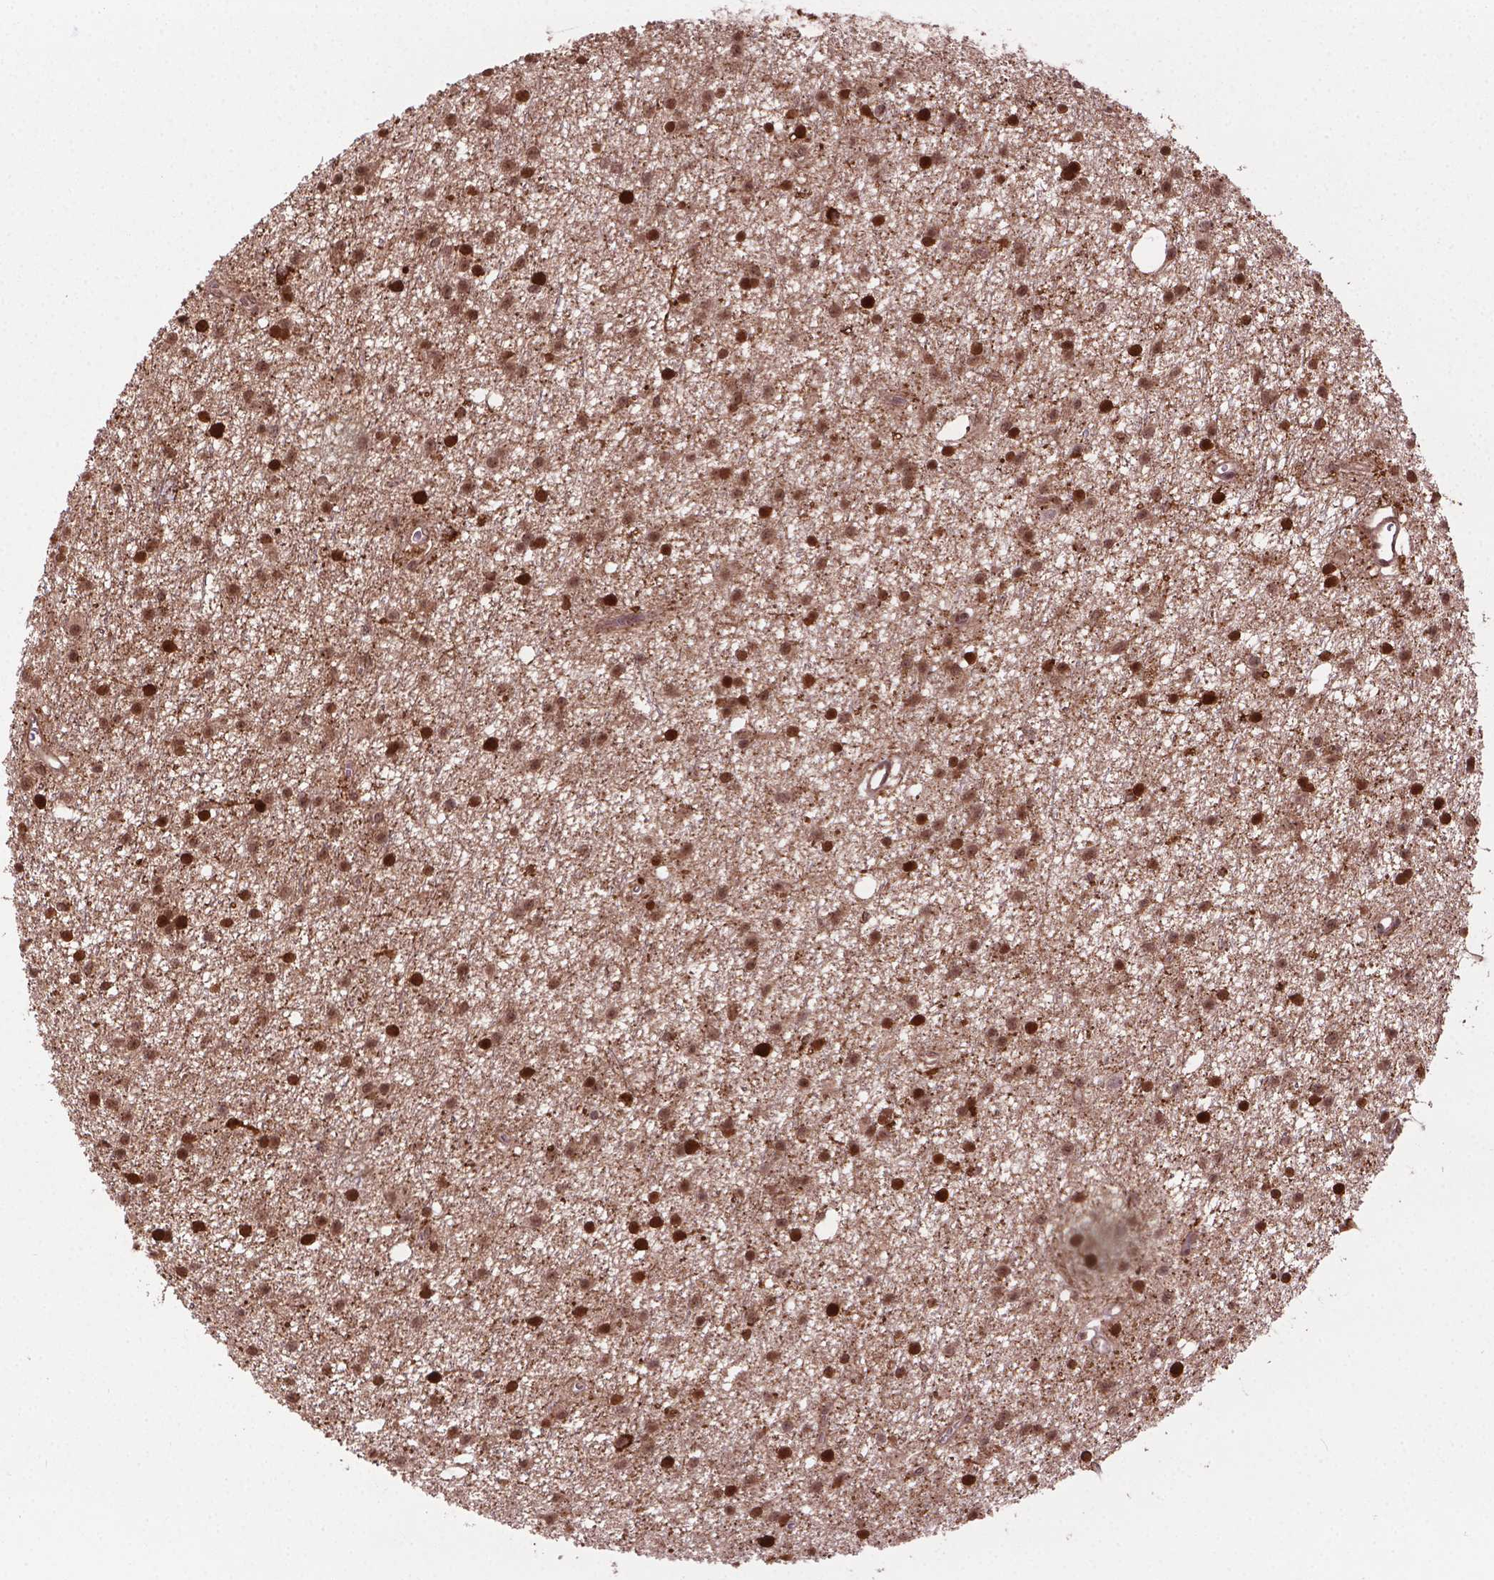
{"staining": {"intensity": "weak", "quantity": ">75%", "location": "cytoplasmic/membranous,nuclear"}, "tissue": "glioma", "cell_type": "Tumor cells", "image_type": "cancer", "snomed": [{"axis": "morphology", "description": "Glioma, malignant, Low grade"}, {"axis": "topography", "description": "Brain"}], "caption": "Glioma tissue displays weak cytoplasmic/membranous and nuclear expression in about >75% of tumor cells", "gene": "PLIN3", "patient": {"sex": "male", "age": 27}}